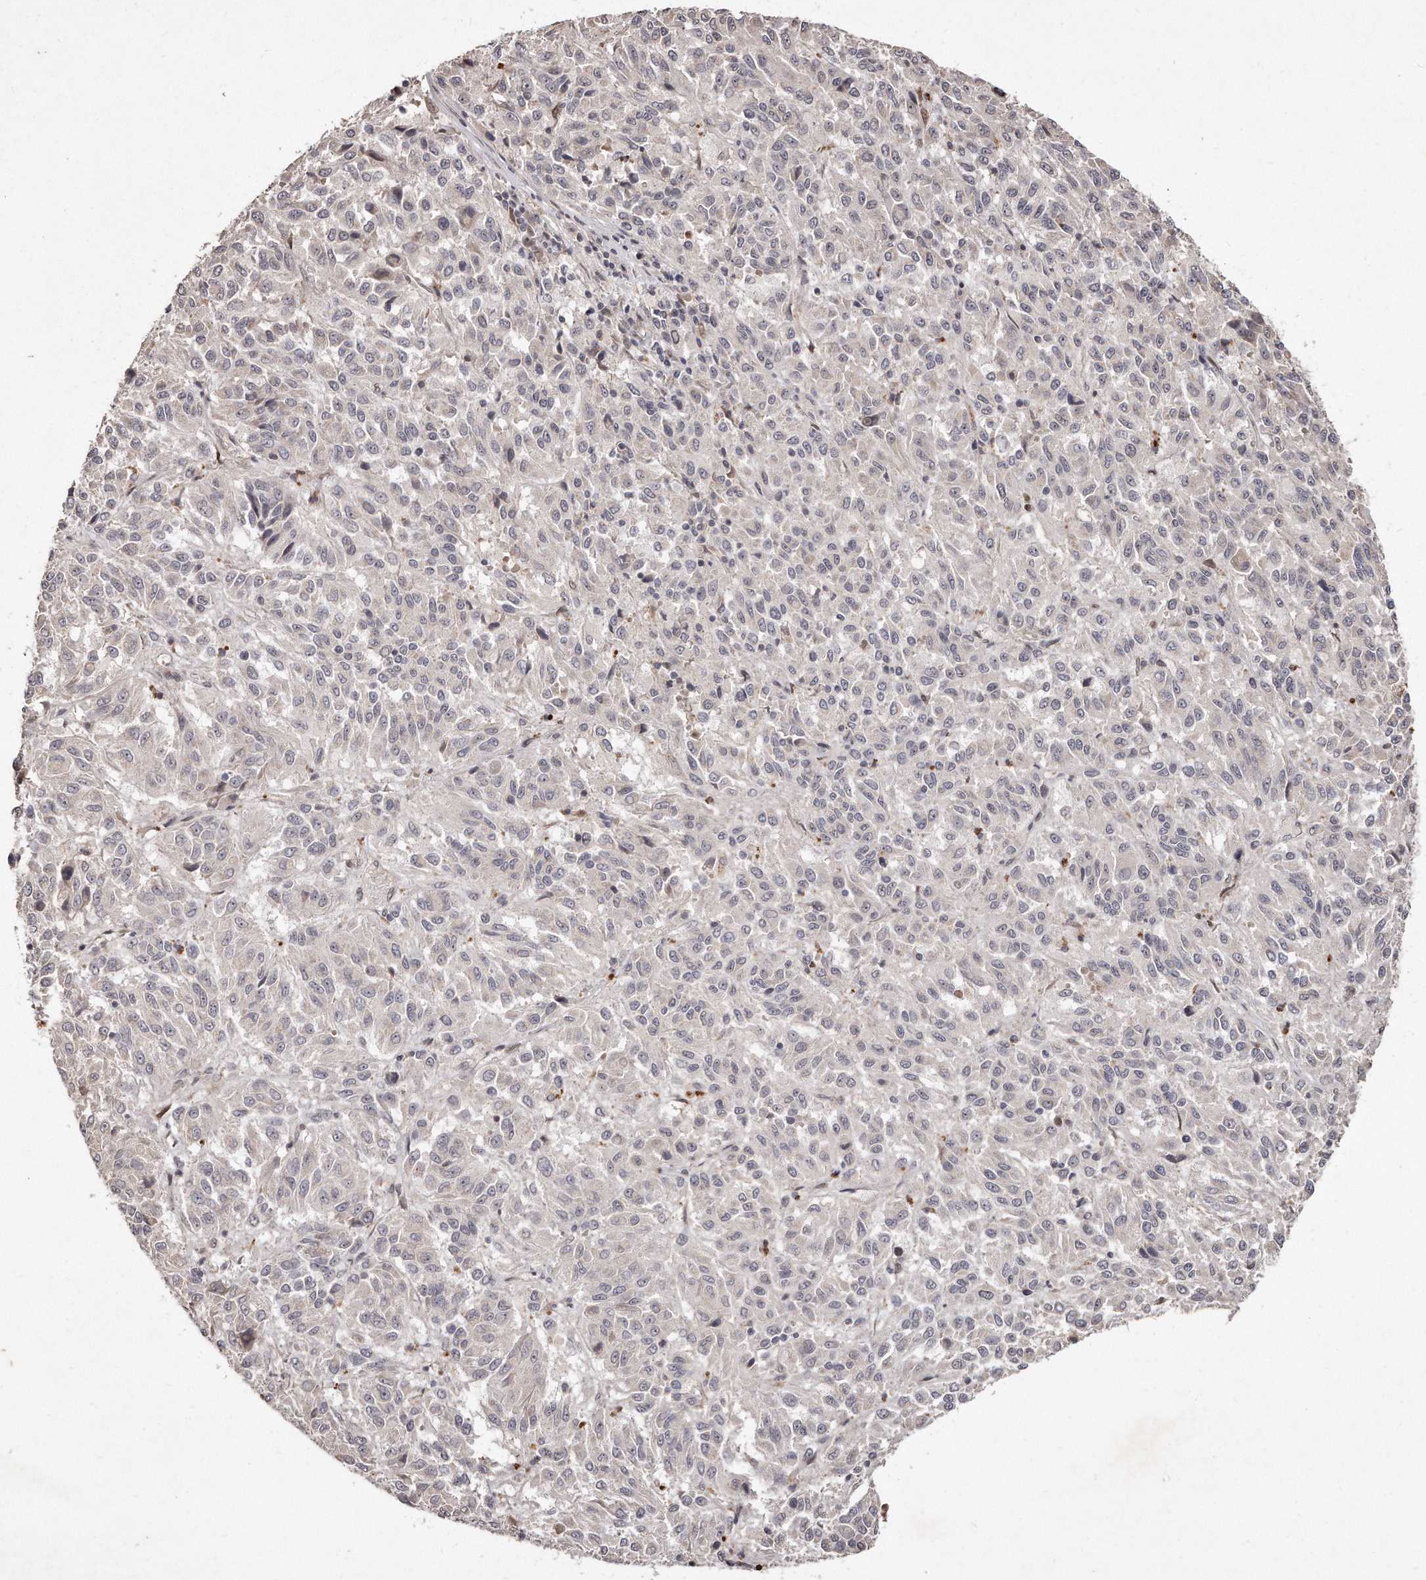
{"staining": {"intensity": "negative", "quantity": "none", "location": "none"}, "tissue": "melanoma", "cell_type": "Tumor cells", "image_type": "cancer", "snomed": [{"axis": "morphology", "description": "Malignant melanoma, Metastatic site"}, {"axis": "topography", "description": "Lung"}], "caption": "Malignant melanoma (metastatic site) was stained to show a protein in brown. There is no significant staining in tumor cells. (DAB (3,3'-diaminobenzidine) immunohistochemistry visualized using brightfield microscopy, high magnification).", "gene": "HASPIN", "patient": {"sex": "male", "age": 64}}